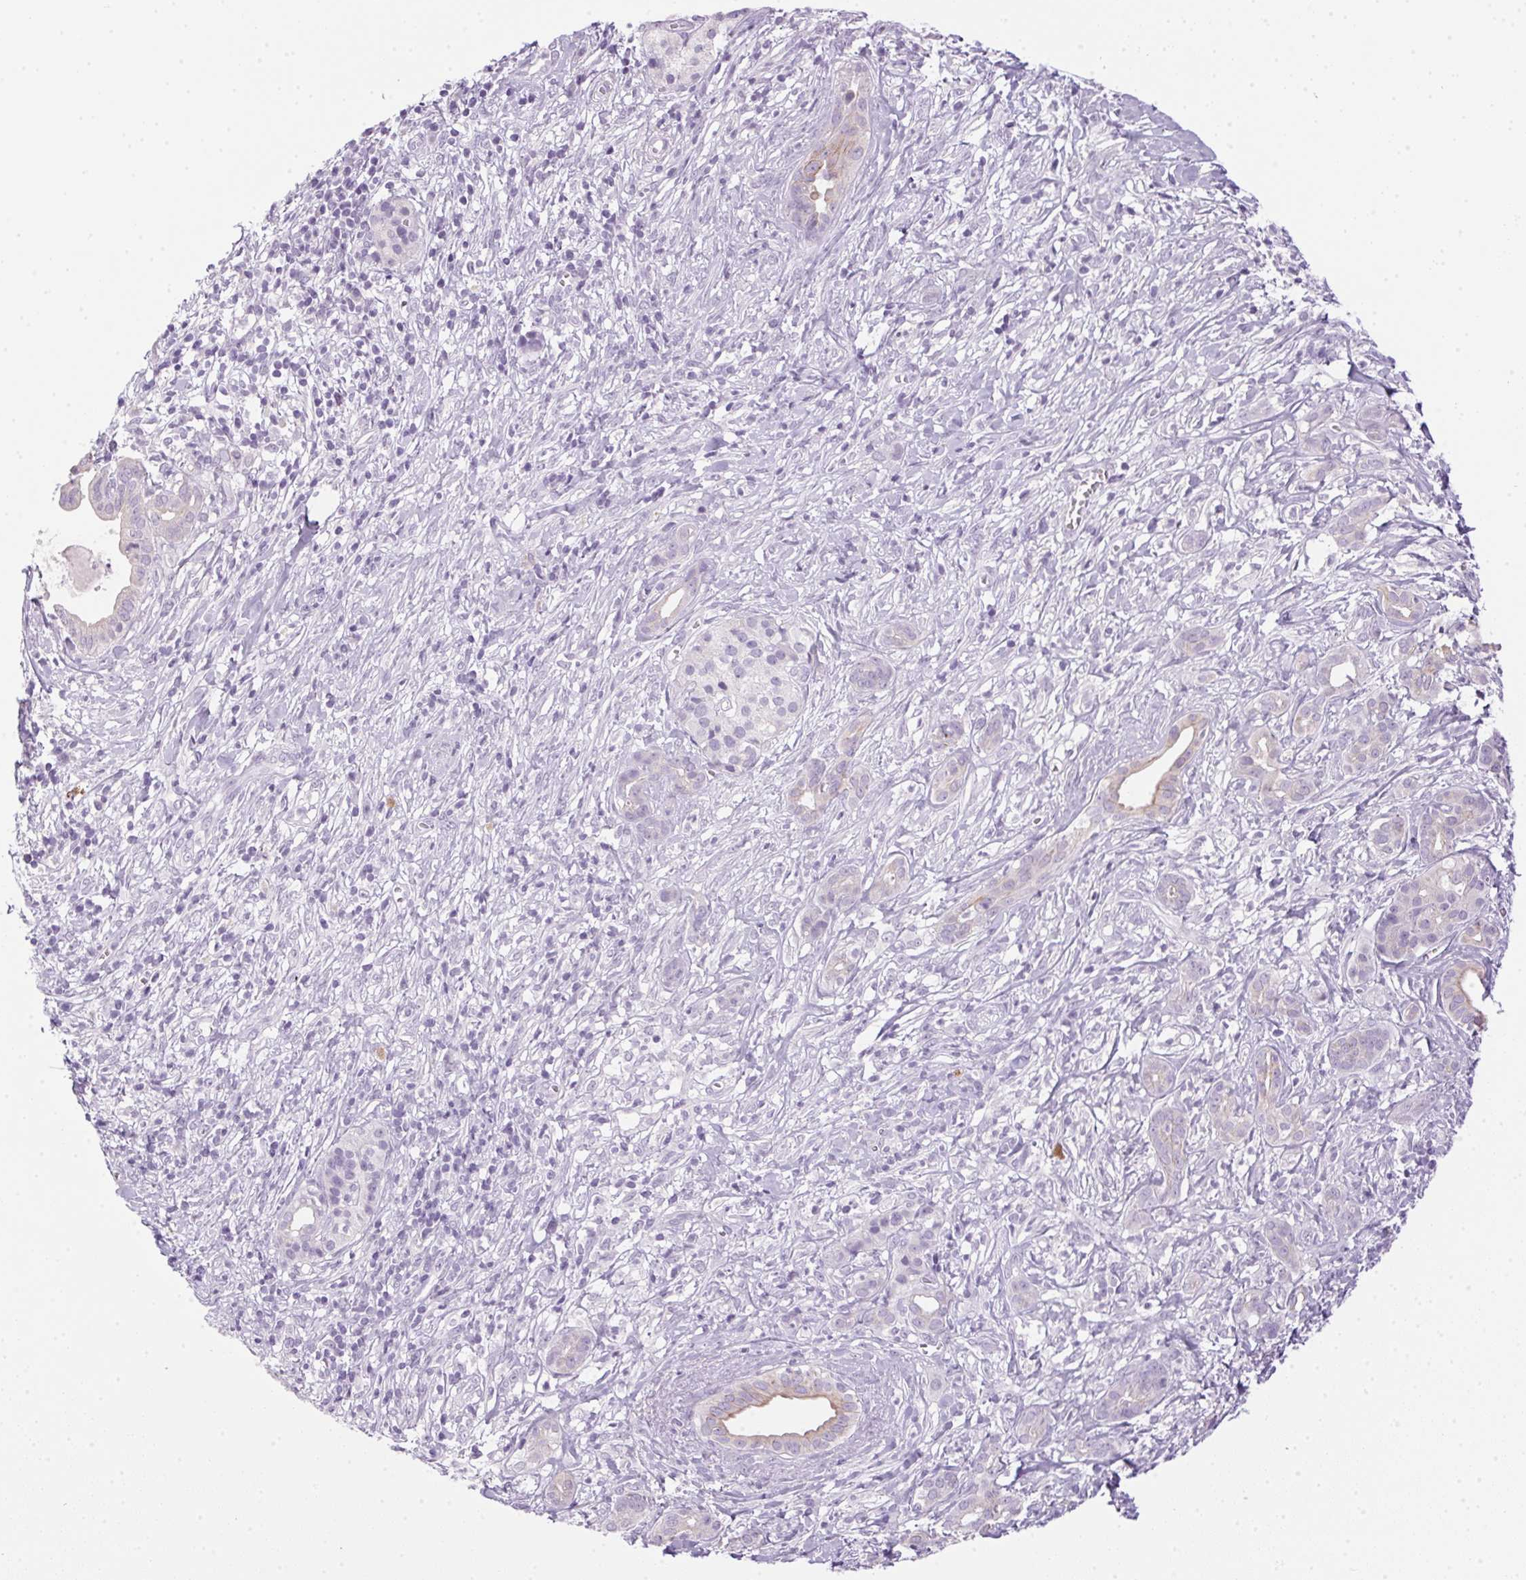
{"staining": {"intensity": "negative", "quantity": "none", "location": "none"}, "tissue": "pancreatic cancer", "cell_type": "Tumor cells", "image_type": "cancer", "snomed": [{"axis": "morphology", "description": "Adenocarcinoma, NOS"}, {"axis": "topography", "description": "Pancreas"}], "caption": "High magnification brightfield microscopy of adenocarcinoma (pancreatic) stained with DAB (brown) and counterstained with hematoxylin (blue): tumor cells show no significant expression.", "gene": "POPDC2", "patient": {"sex": "male", "age": 61}}